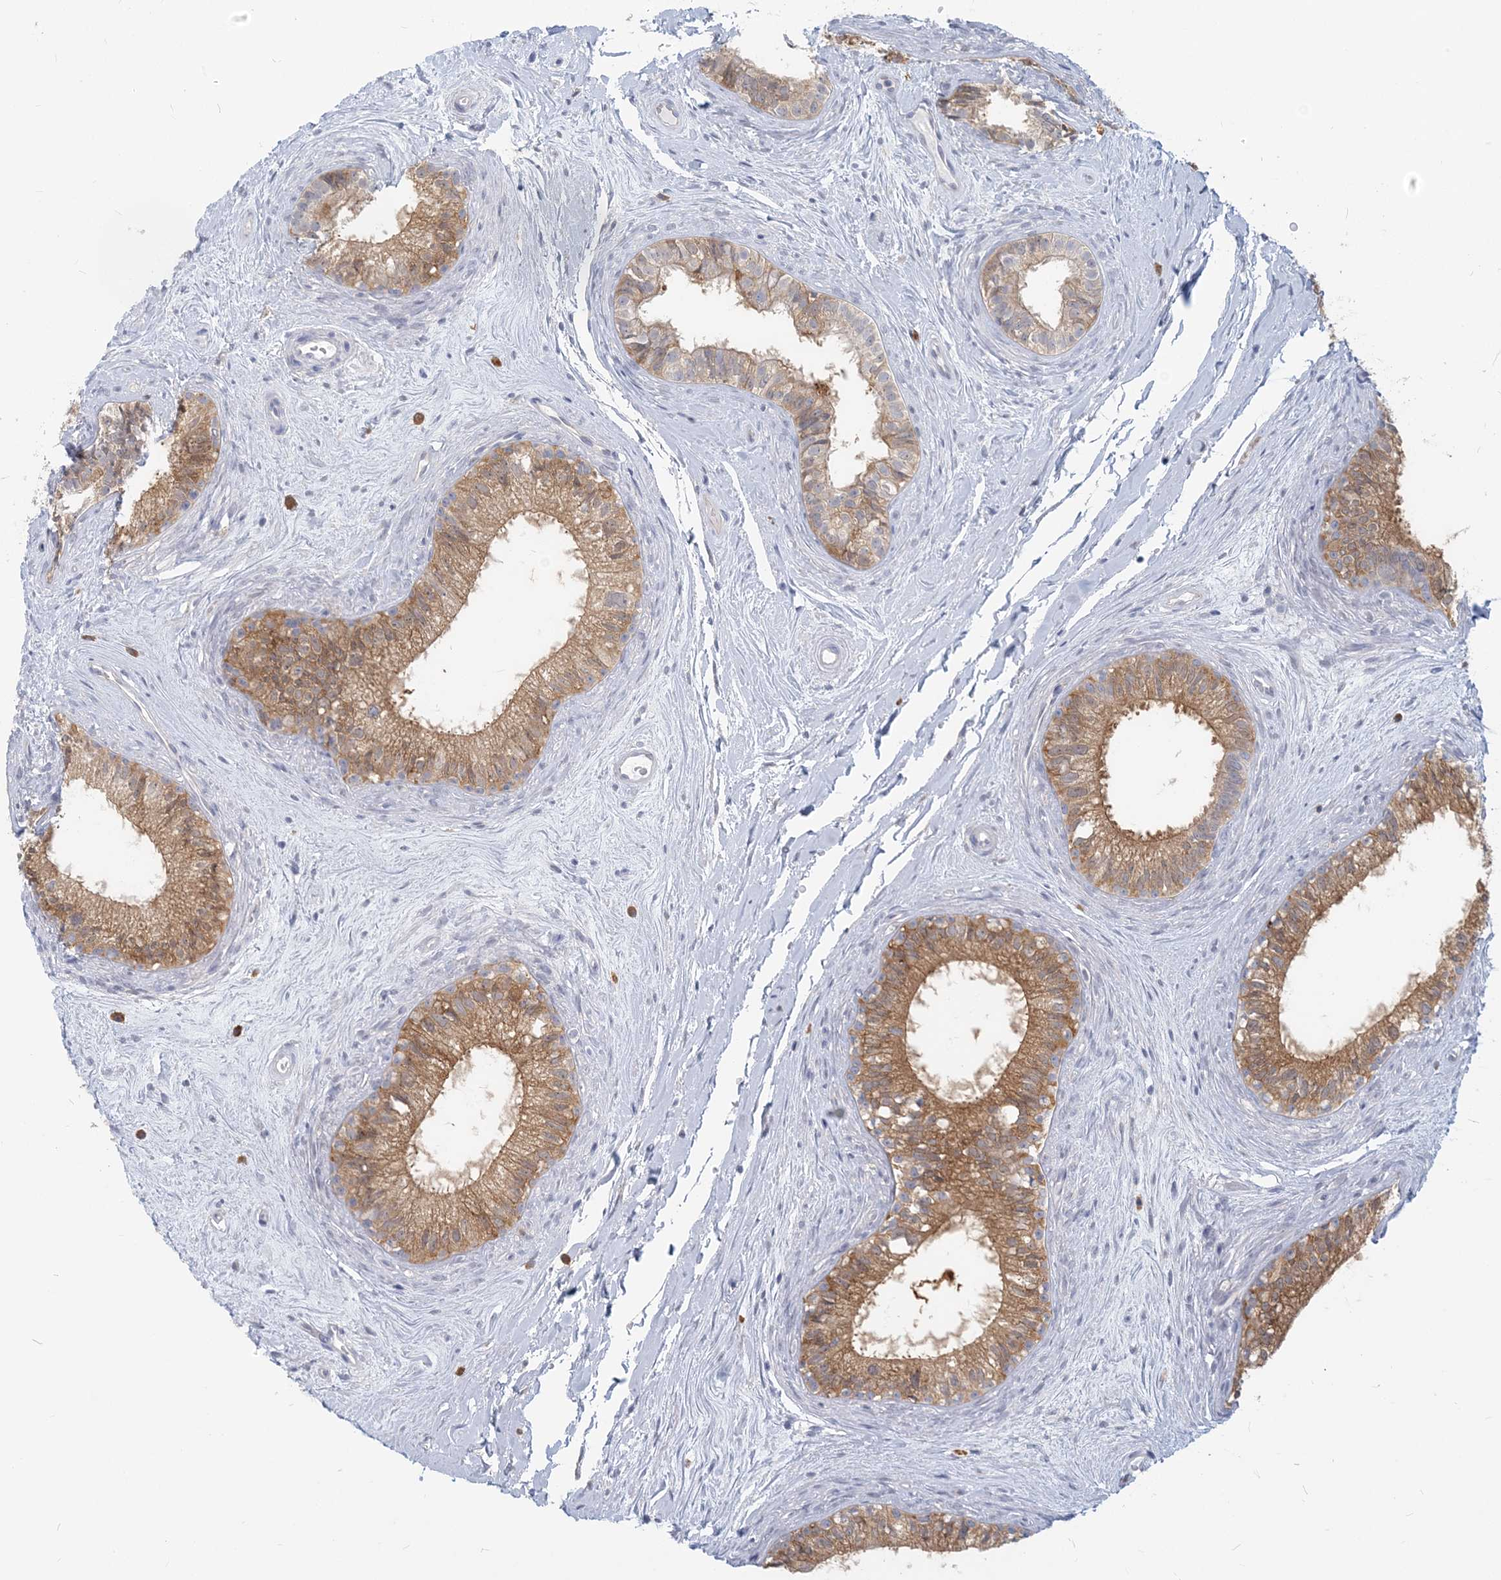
{"staining": {"intensity": "moderate", "quantity": ">75%", "location": "cytoplasmic/membranous"}, "tissue": "epididymis", "cell_type": "Glandular cells", "image_type": "normal", "snomed": [{"axis": "morphology", "description": "Normal tissue, NOS"}, {"axis": "topography", "description": "Epididymis"}], "caption": "A micrograph showing moderate cytoplasmic/membranous staining in about >75% of glandular cells in unremarkable epididymis, as visualized by brown immunohistochemical staining.", "gene": "GMPPA", "patient": {"sex": "male", "age": 71}}